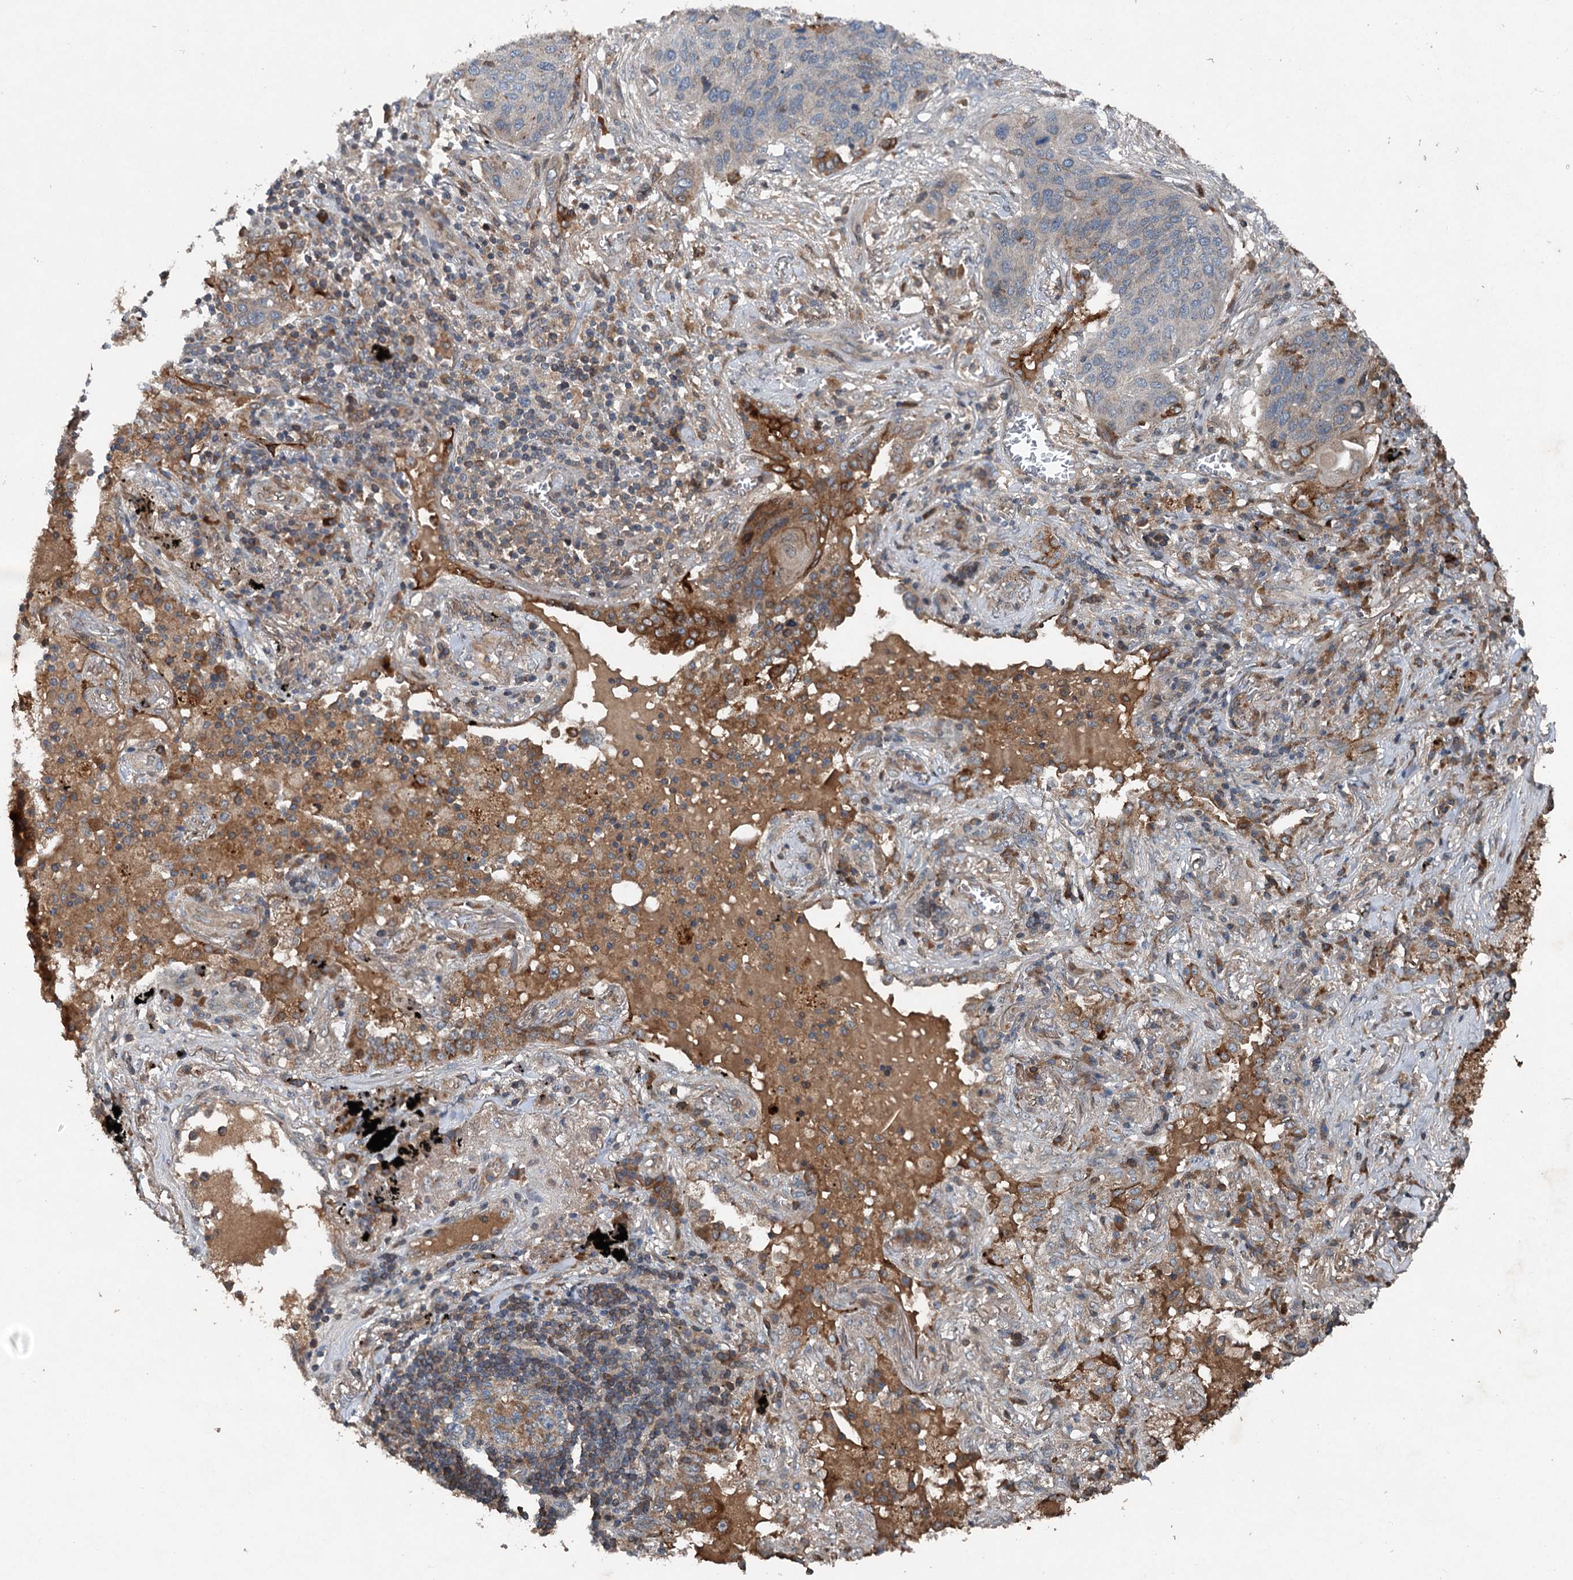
{"staining": {"intensity": "weak", "quantity": "<25%", "location": "cytoplasmic/membranous"}, "tissue": "lung cancer", "cell_type": "Tumor cells", "image_type": "cancer", "snomed": [{"axis": "morphology", "description": "Squamous cell carcinoma, NOS"}, {"axis": "topography", "description": "Lung"}], "caption": "IHC image of human lung squamous cell carcinoma stained for a protein (brown), which shows no staining in tumor cells. (DAB (3,3'-diaminobenzidine) IHC with hematoxylin counter stain).", "gene": "TAPBPL", "patient": {"sex": "female", "age": 63}}